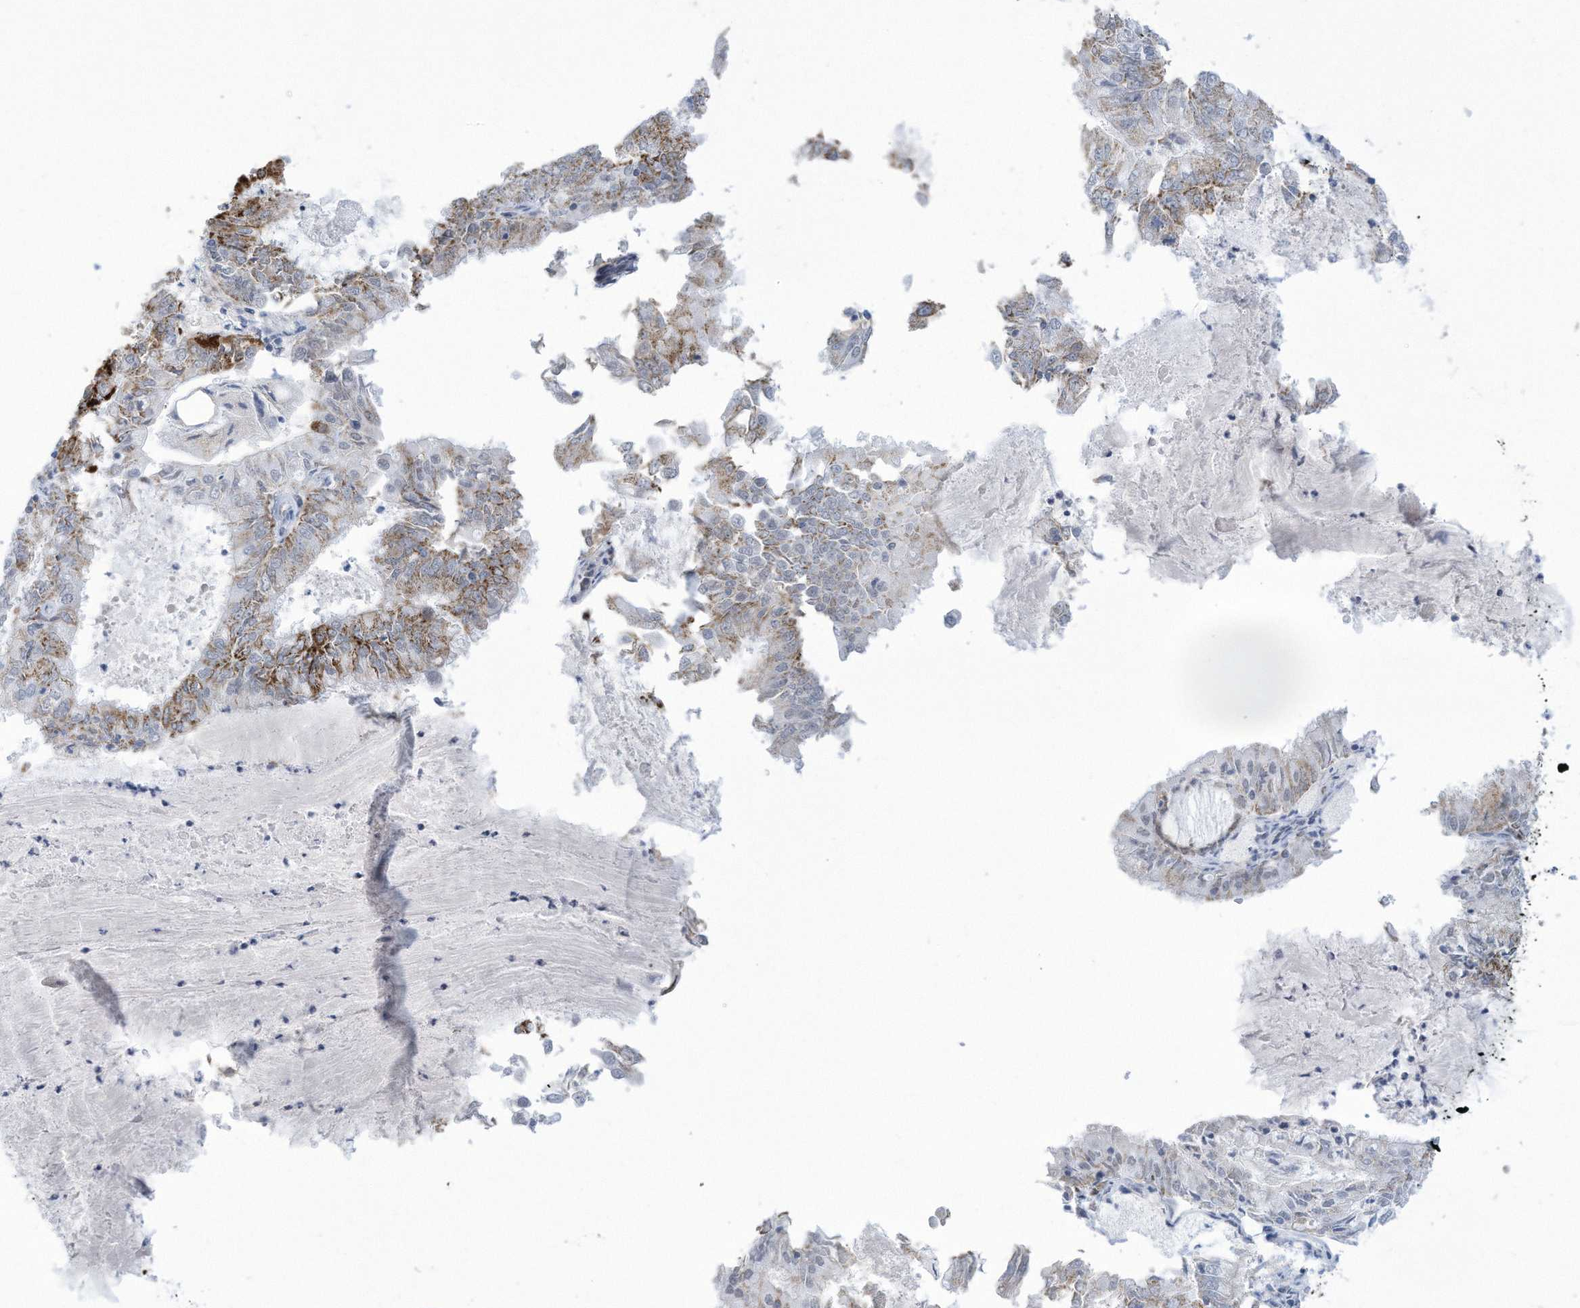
{"staining": {"intensity": "moderate", "quantity": "25%-75%", "location": "cytoplasmic/membranous"}, "tissue": "endometrial cancer", "cell_type": "Tumor cells", "image_type": "cancer", "snomed": [{"axis": "morphology", "description": "Adenocarcinoma, NOS"}, {"axis": "topography", "description": "Endometrium"}], "caption": "Immunohistochemistry of endometrial cancer exhibits medium levels of moderate cytoplasmic/membranous positivity in about 25%-75% of tumor cells.", "gene": "ALDH6A1", "patient": {"sex": "female", "age": 57}}